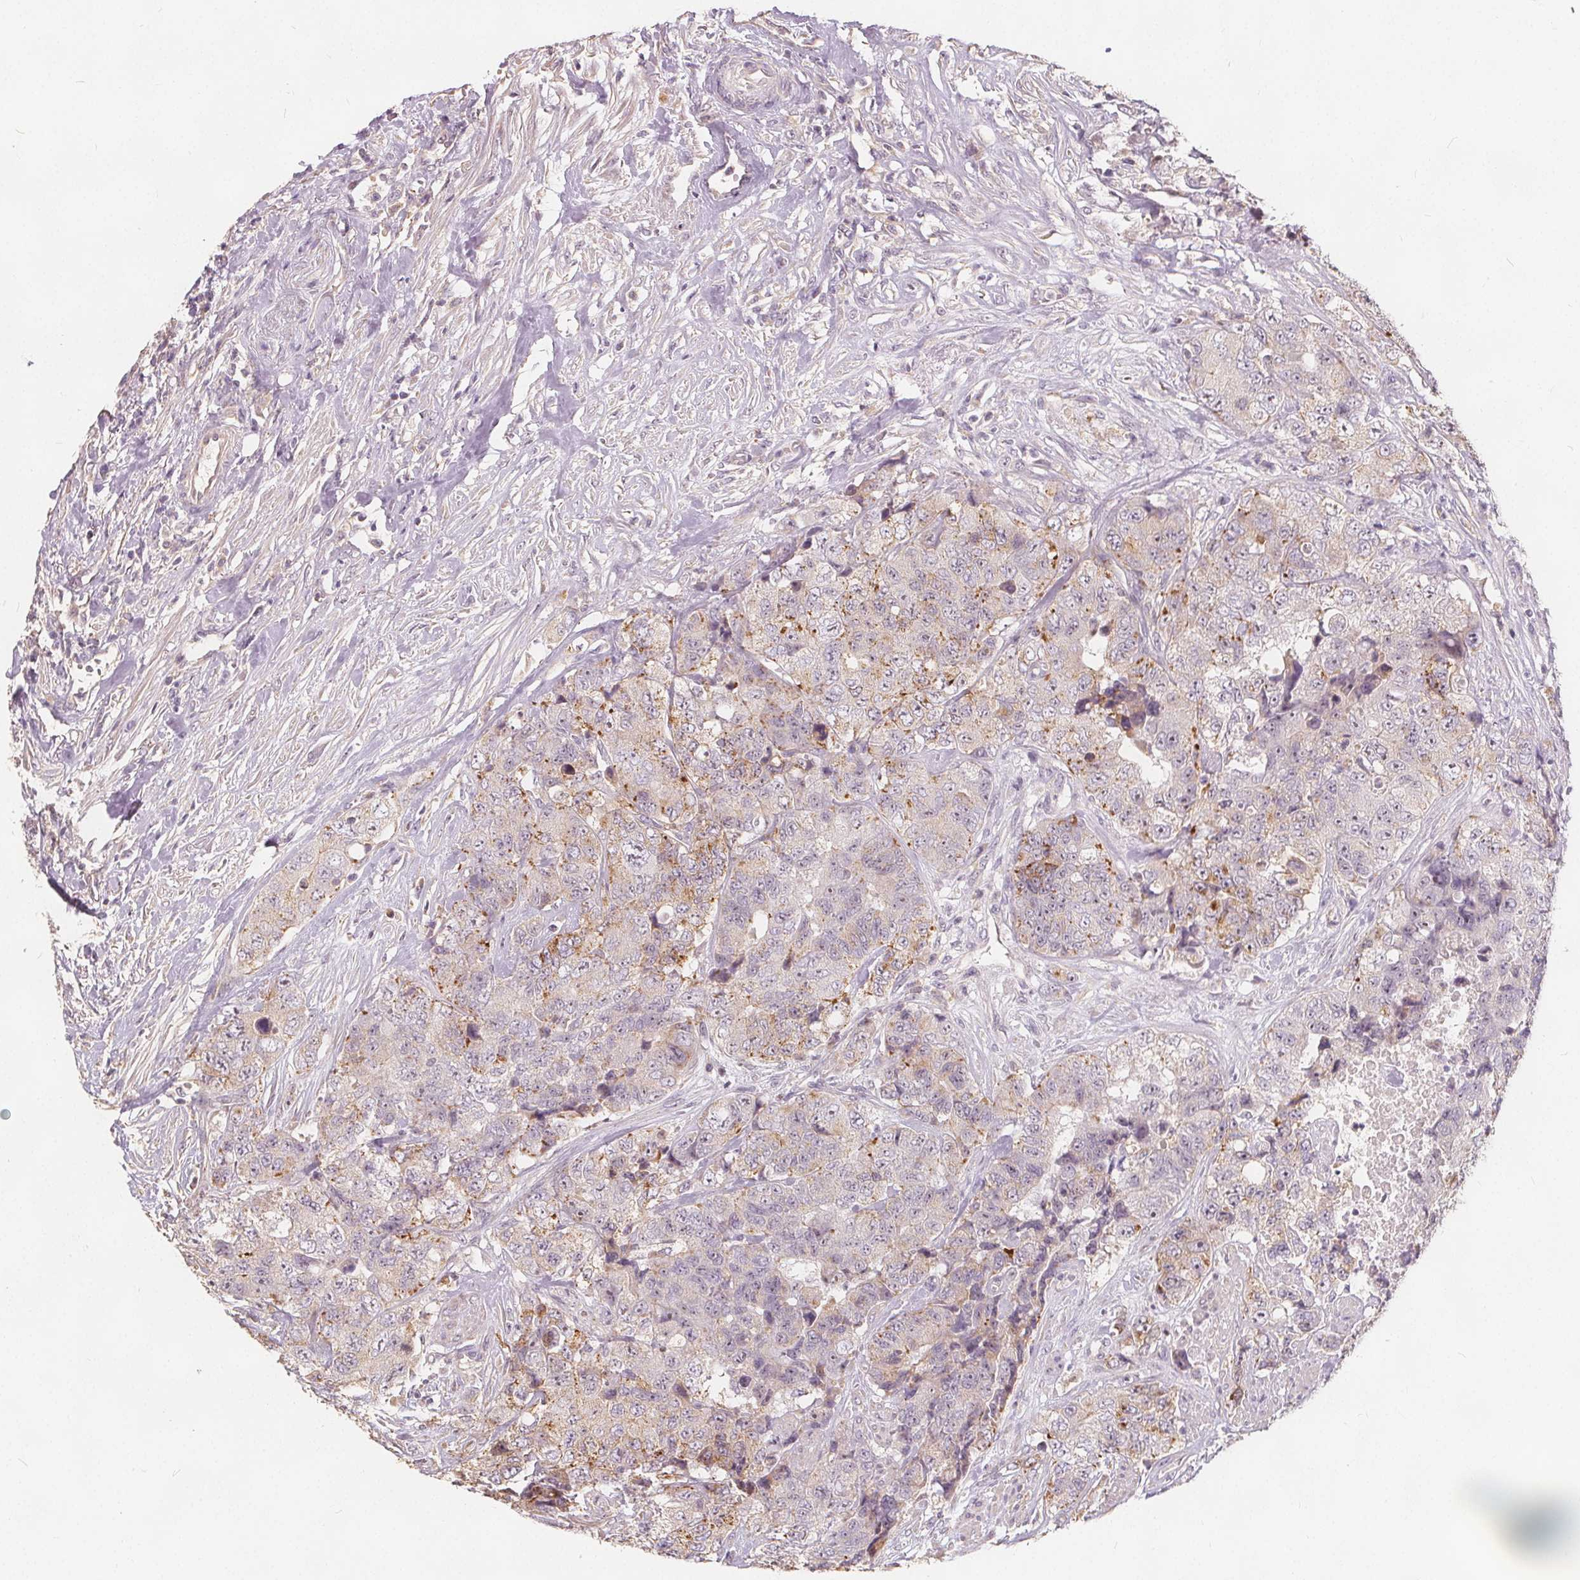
{"staining": {"intensity": "weak", "quantity": "<25%", "location": "cytoplasmic/membranous"}, "tissue": "urothelial cancer", "cell_type": "Tumor cells", "image_type": "cancer", "snomed": [{"axis": "morphology", "description": "Urothelial carcinoma, High grade"}, {"axis": "topography", "description": "Urinary bladder"}], "caption": "Immunohistochemical staining of human urothelial carcinoma (high-grade) exhibits no significant expression in tumor cells. Nuclei are stained in blue.", "gene": "DRC3", "patient": {"sex": "female", "age": 78}}